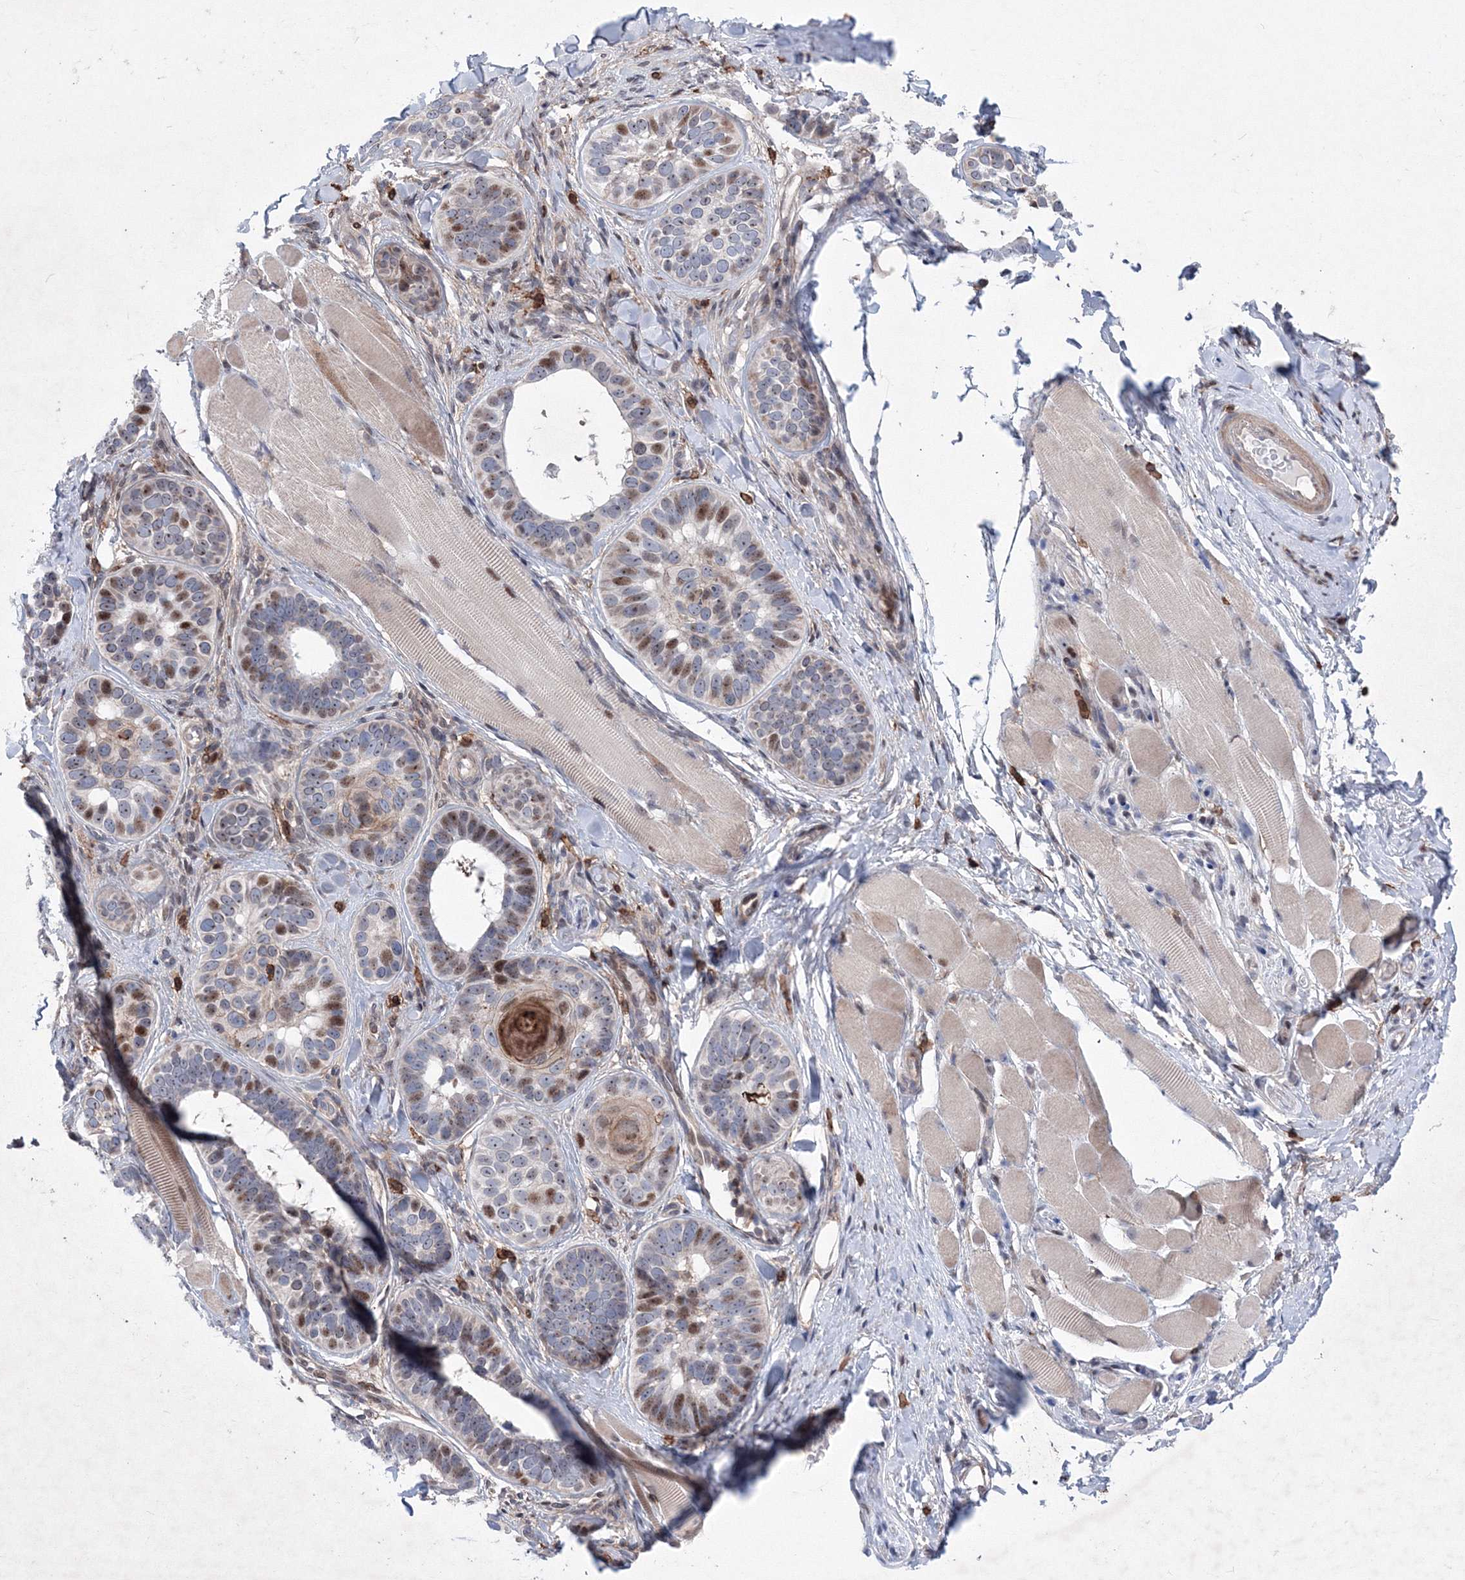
{"staining": {"intensity": "moderate", "quantity": "25%-75%", "location": "nuclear"}, "tissue": "skin cancer", "cell_type": "Tumor cells", "image_type": "cancer", "snomed": [{"axis": "morphology", "description": "Basal cell carcinoma"}, {"axis": "topography", "description": "Skin"}], "caption": "About 25%-75% of tumor cells in basal cell carcinoma (skin) display moderate nuclear protein staining as visualized by brown immunohistochemical staining.", "gene": "RNPEPL1", "patient": {"sex": "male", "age": 62}}